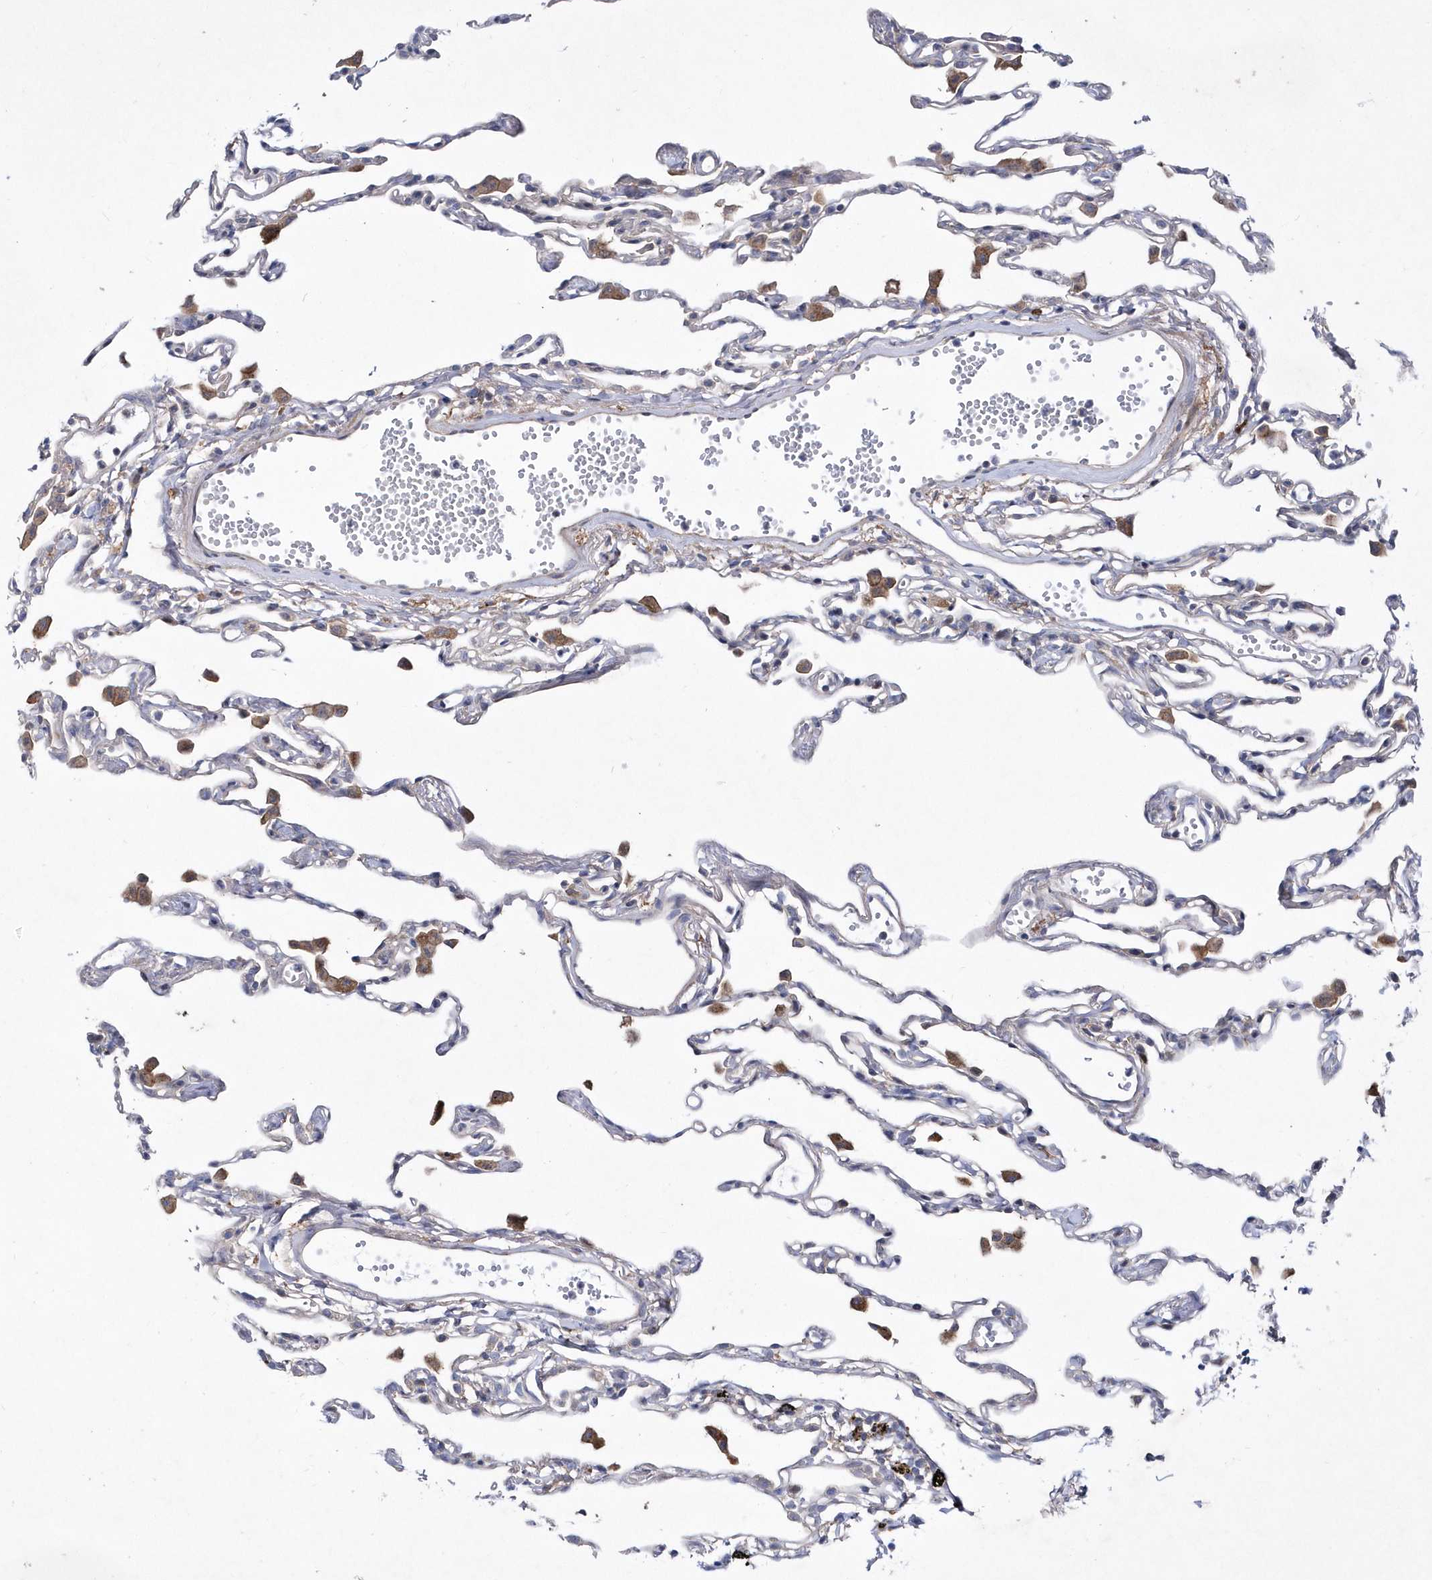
{"staining": {"intensity": "negative", "quantity": "none", "location": "none"}, "tissue": "lung", "cell_type": "Alveolar cells", "image_type": "normal", "snomed": [{"axis": "morphology", "description": "Normal tissue, NOS"}, {"axis": "topography", "description": "Lung"}], "caption": "Immunohistochemistry (IHC) histopathology image of normal lung: human lung stained with DAB exhibits no significant protein staining in alveolar cells.", "gene": "LONRF2", "patient": {"sex": "female", "age": 49}}